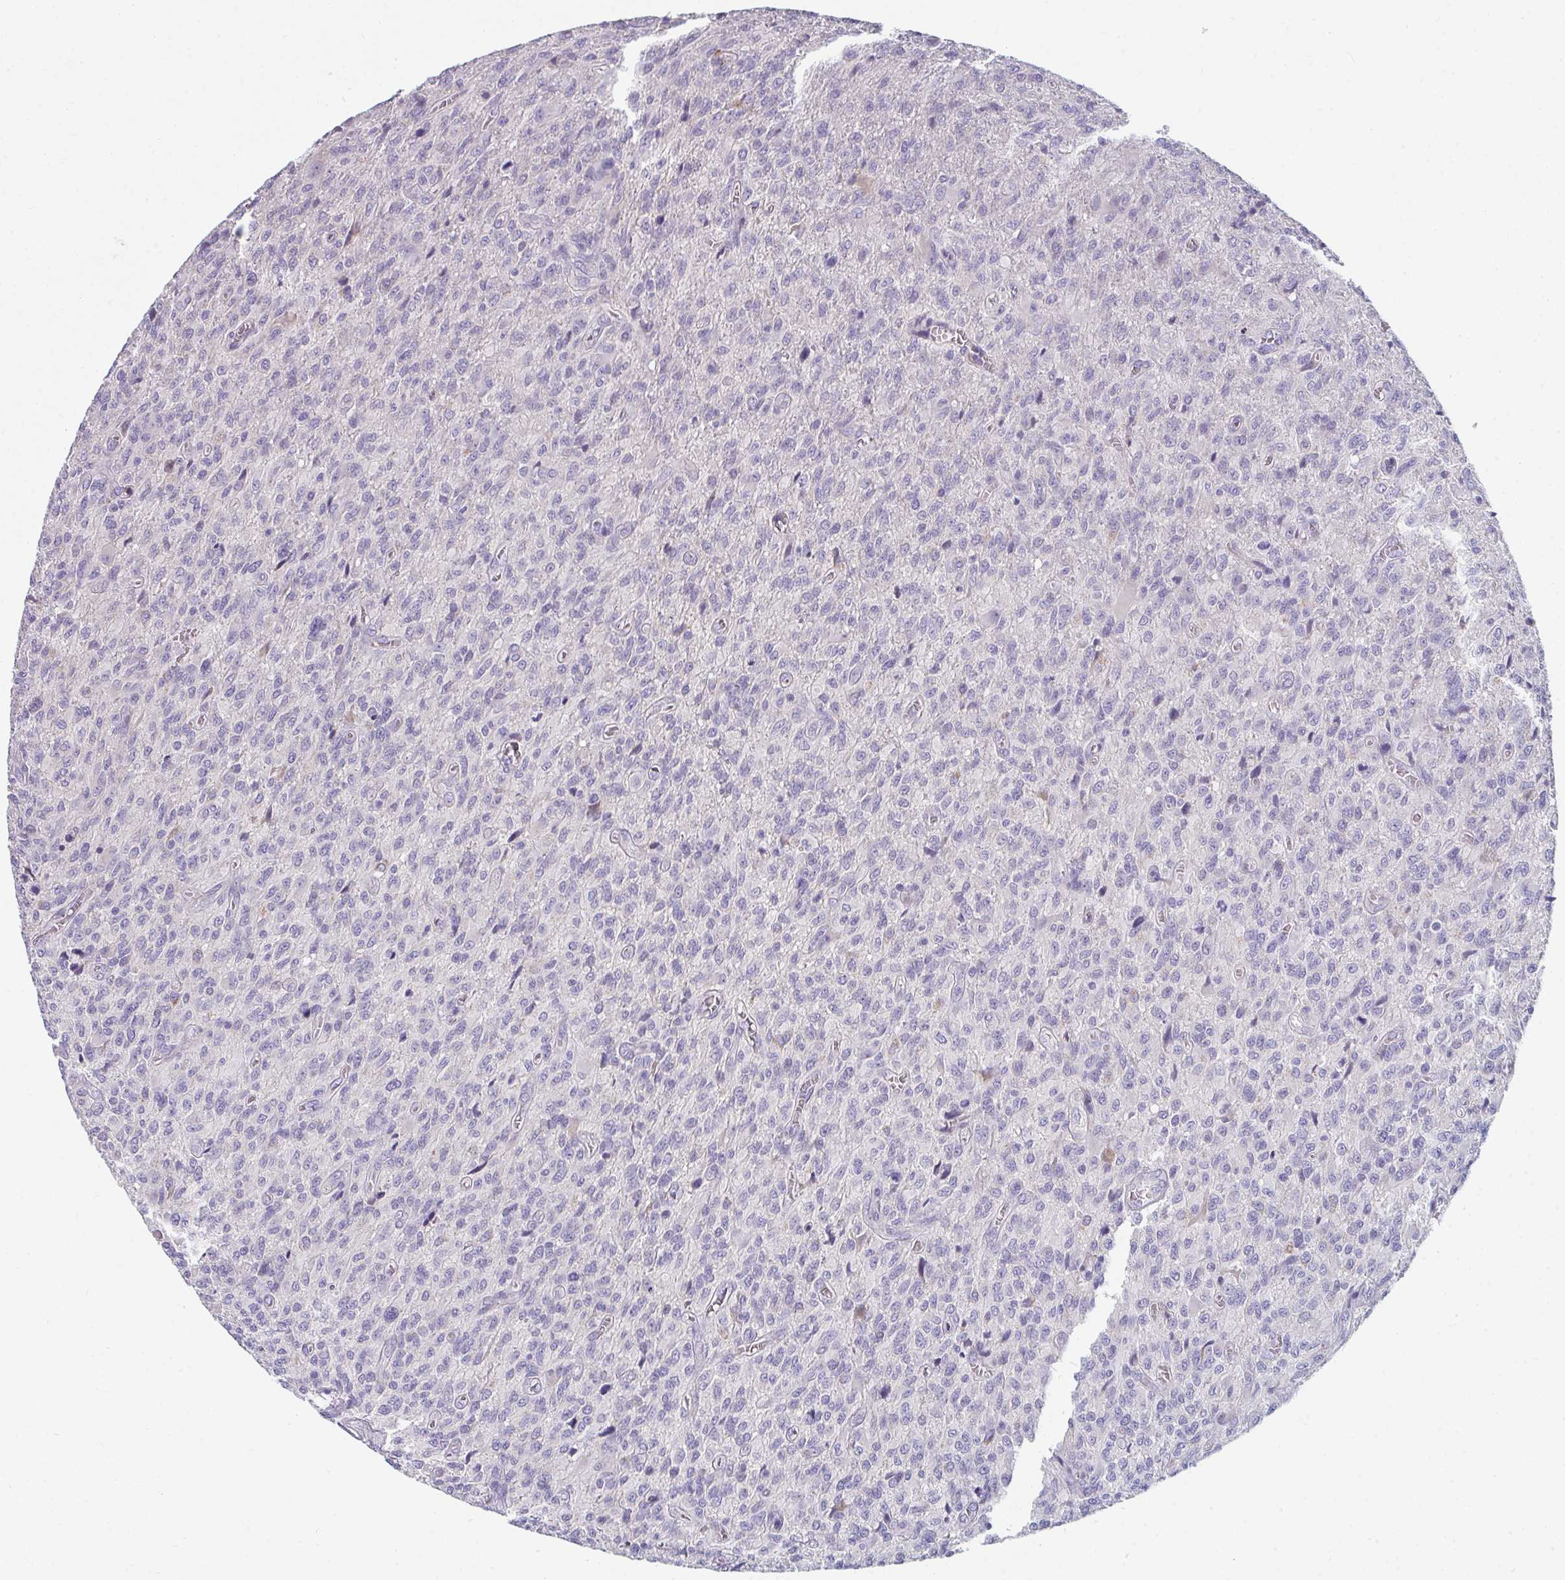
{"staining": {"intensity": "negative", "quantity": "none", "location": "none"}, "tissue": "glioma", "cell_type": "Tumor cells", "image_type": "cancer", "snomed": [{"axis": "morphology", "description": "Glioma, malignant, High grade"}, {"axis": "topography", "description": "Brain"}], "caption": "This is a histopathology image of immunohistochemistry staining of glioma, which shows no positivity in tumor cells.", "gene": "EIF1AD", "patient": {"sex": "male", "age": 61}}